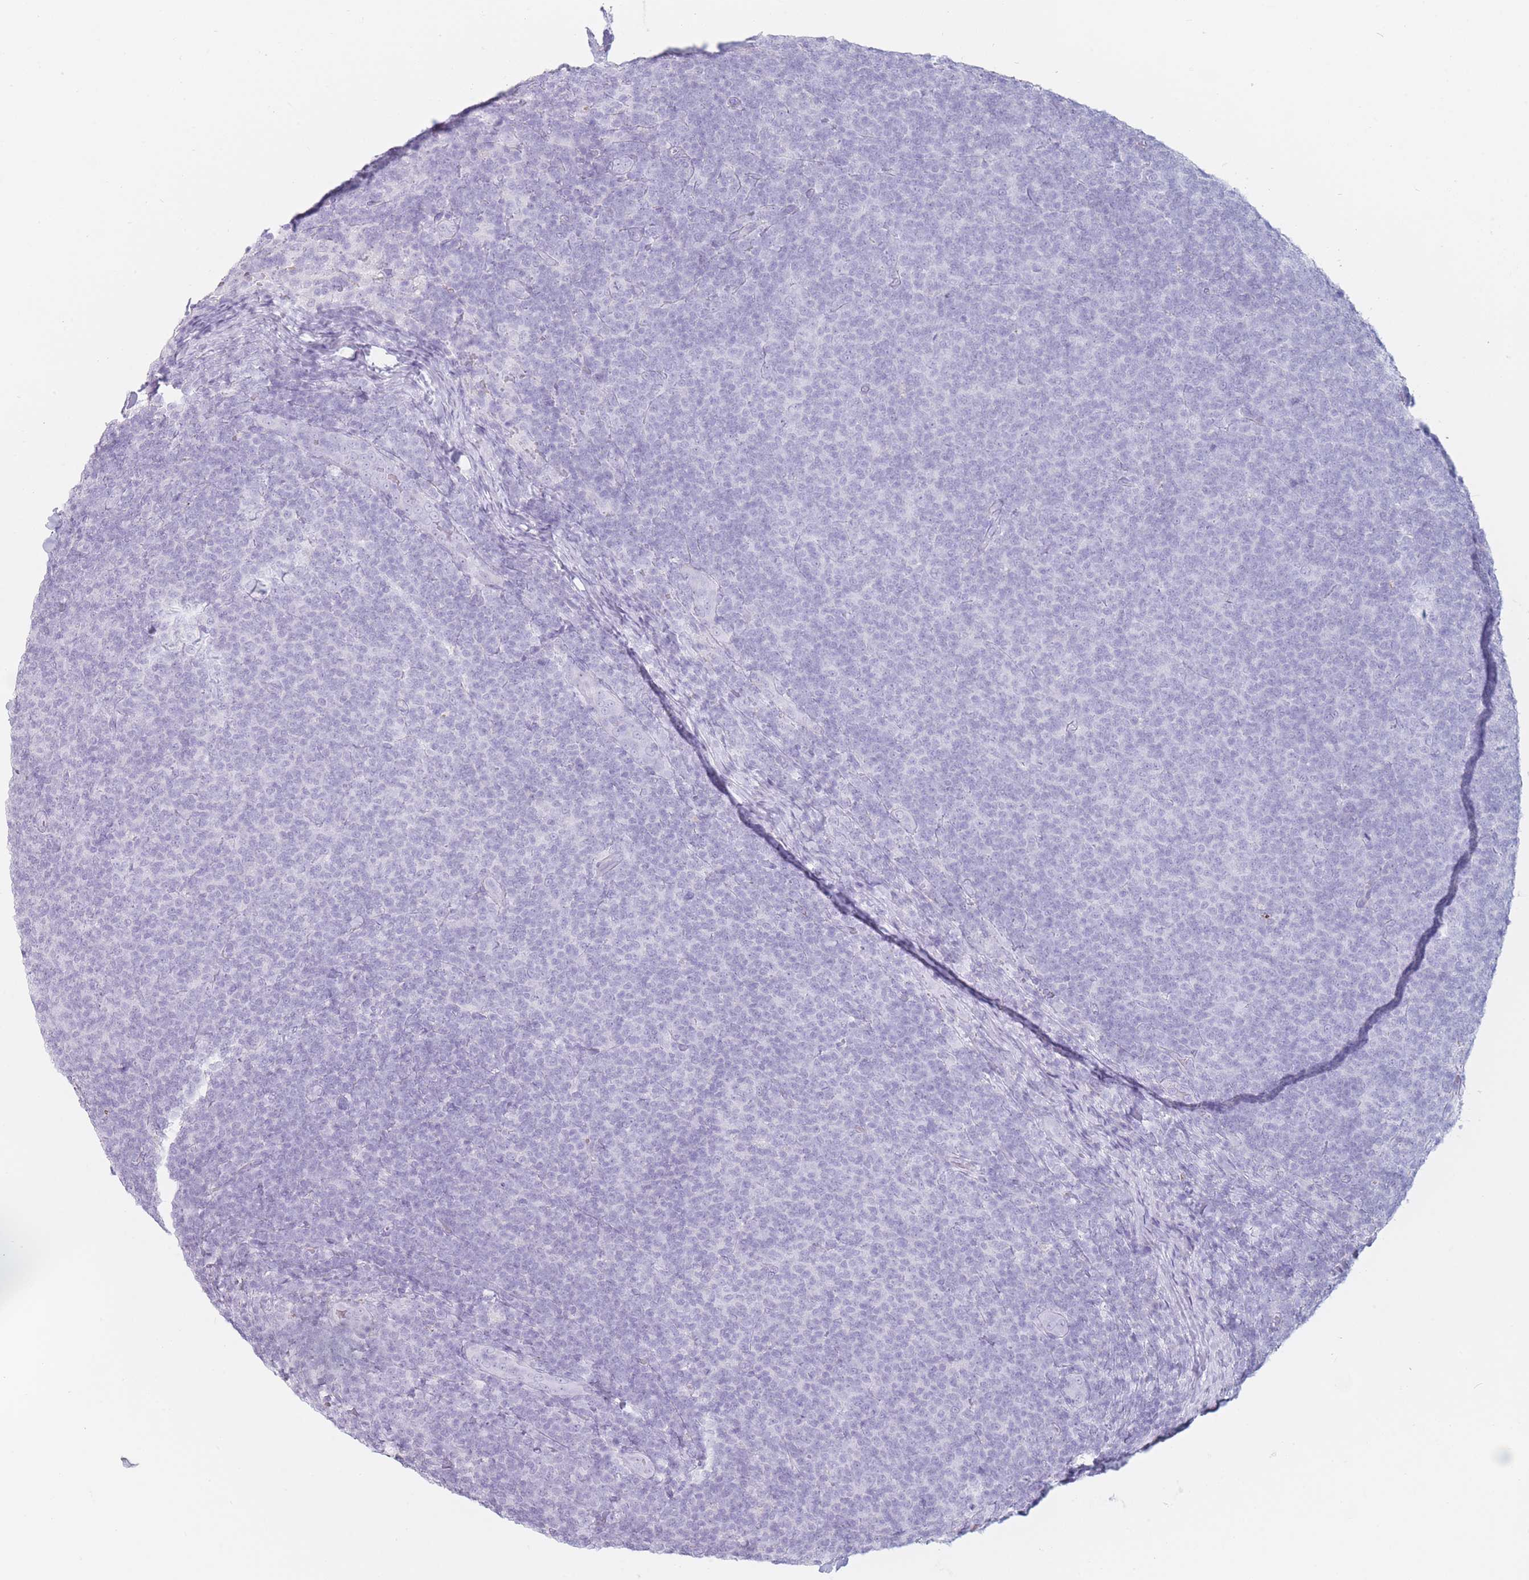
{"staining": {"intensity": "negative", "quantity": "none", "location": "none"}, "tissue": "lymphoma", "cell_type": "Tumor cells", "image_type": "cancer", "snomed": [{"axis": "morphology", "description": "Malignant lymphoma, non-Hodgkin's type, Low grade"}, {"axis": "topography", "description": "Lymph node"}], "caption": "Low-grade malignant lymphoma, non-Hodgkin's type was stained to show a protein in brown. There is no significant positivity in tumor cells.", "gene": "GPR12", "patient": {"sex": "male", "age": 66}}